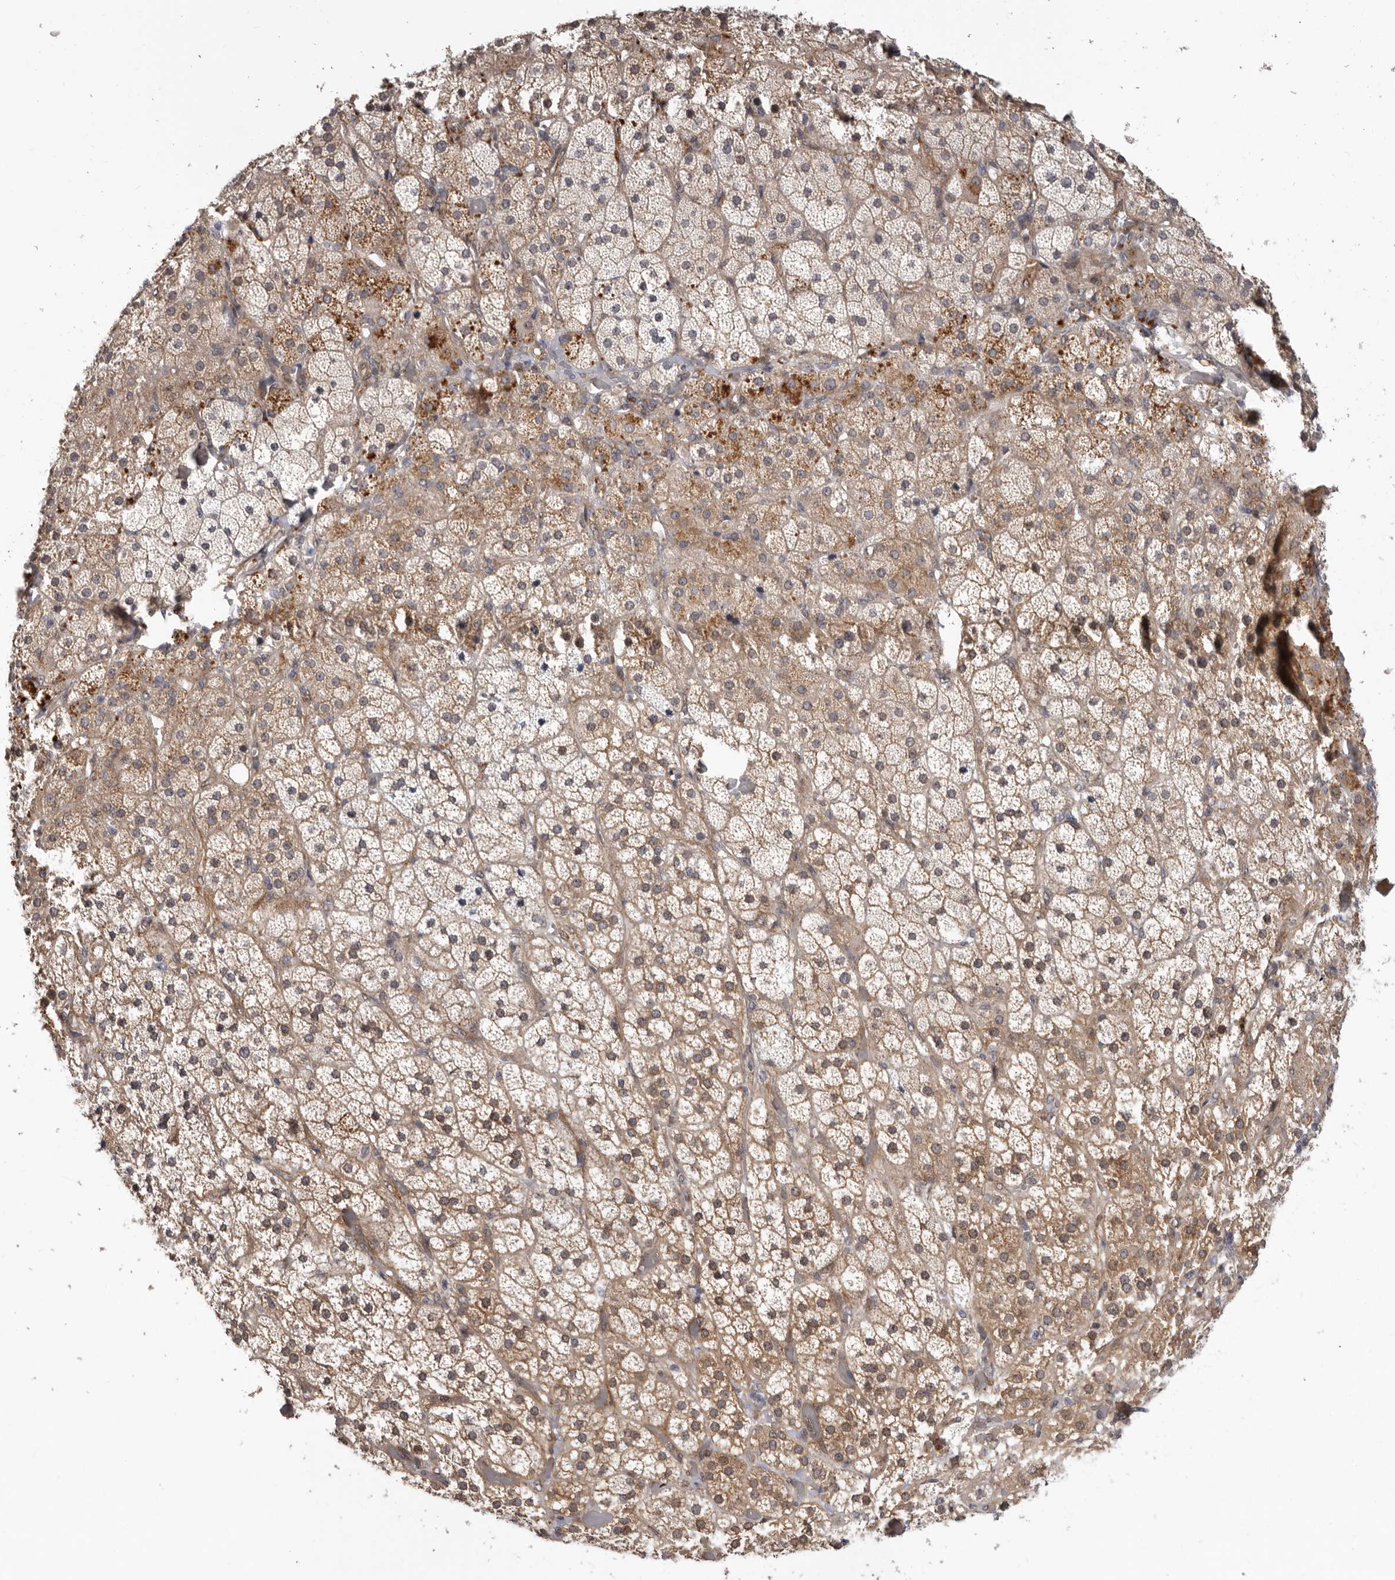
{"staining": {"intensity": "moderate", "quantity": ">75%", "location": "cytoplasmic/membranous,nuclear"}, "tissue": "adrenal gland", "cell_type": "Glandular cells", "image_type": "normal", "snomed": [{"axis": "morphology", "description": "Normal tissue, NOS"}, {"axis": "topography", "description": "Adrenal gland"}], "caption": "Human adrenal gland stained with a brown dye exhibits moderate cytoplasmic/membranous,nuclear positive expression in about >75% of glandular cells.", "gene": "SBDS", "patient": {"sex": "male", "age": 57}}